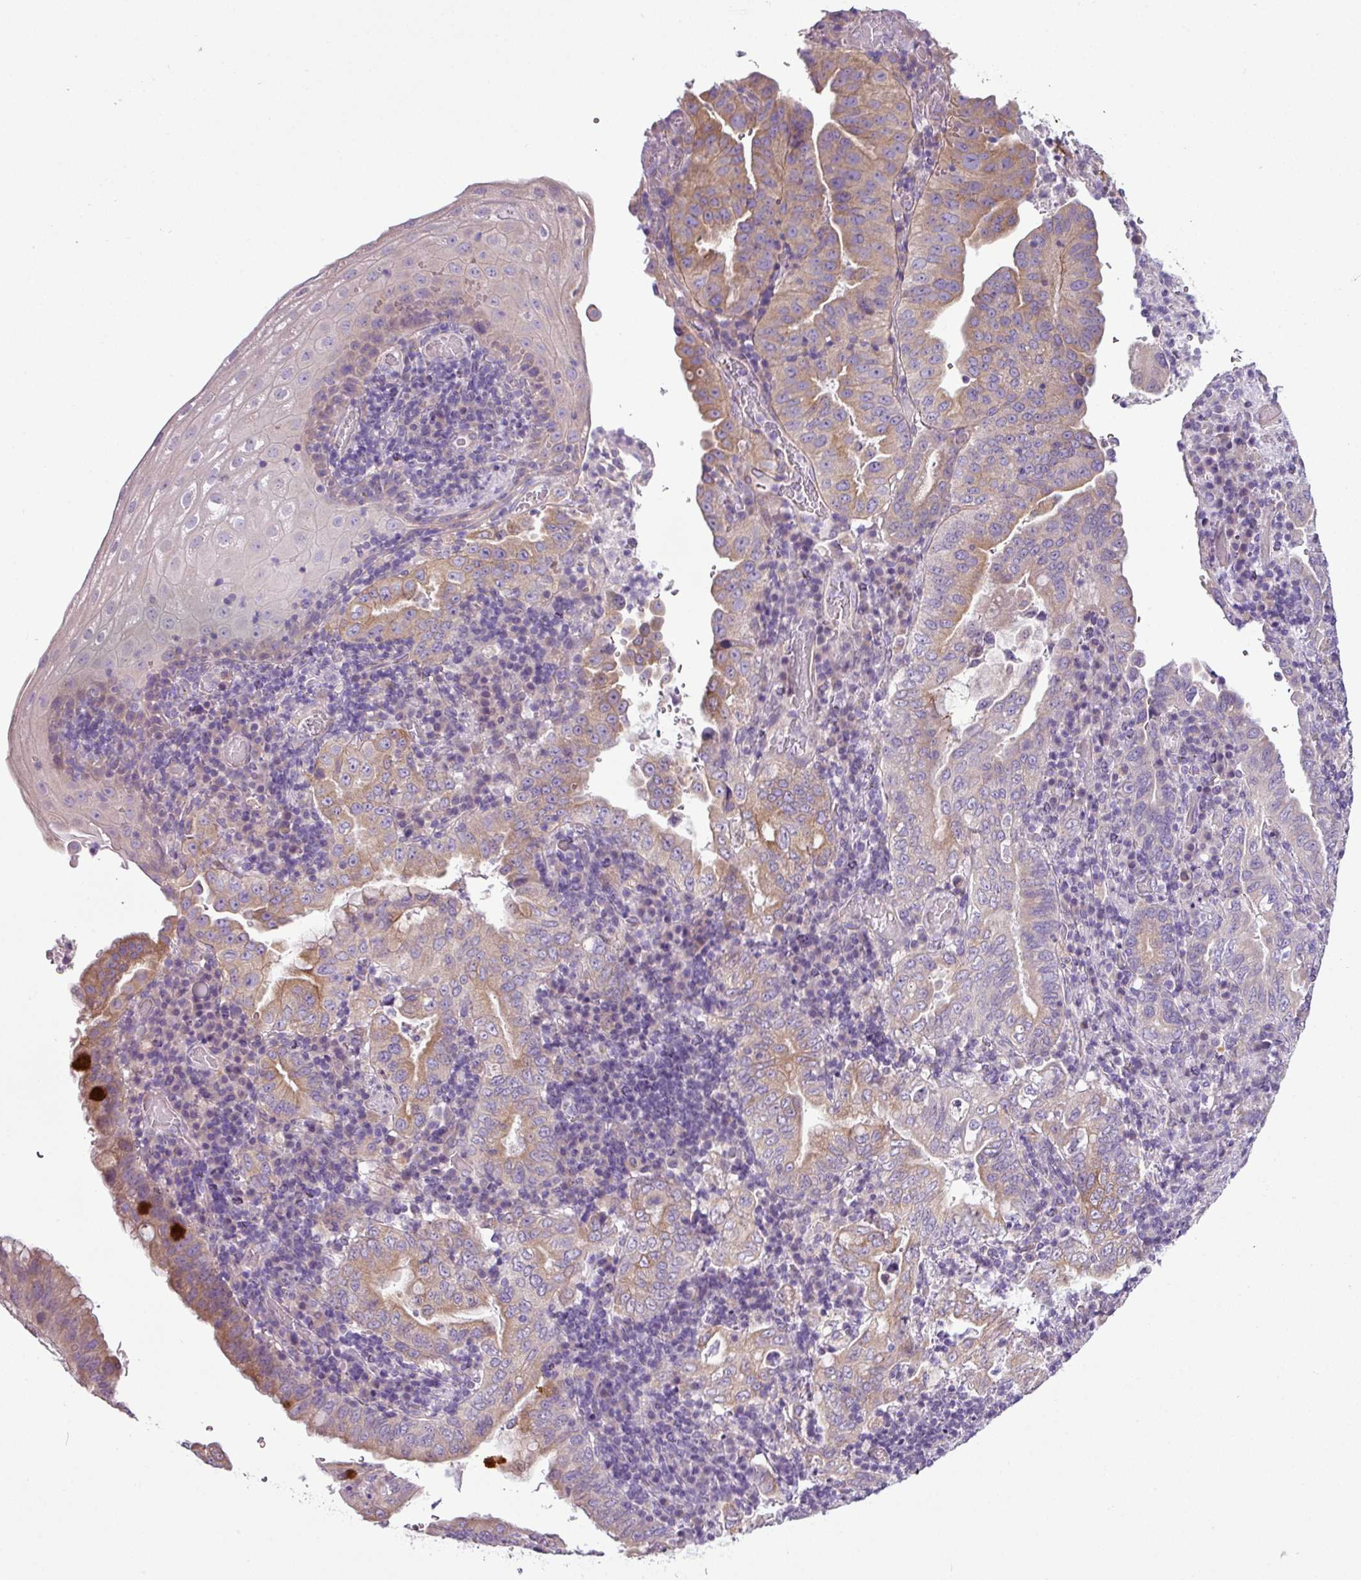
{"staining": {"intensity": "moderate", "quantity": ">75%", "location": "cytoplasmic/membranous"}, "tissue": "stomach cancer", "cell_type": "Tumor cells", "image_type": "cancer", "snomed": [{"axis": "morphology", "description": "Normal tissue, NOS"}, {"axis": "morphology", "description": "Adenocarcinoma, NOS"}, {"axis": "topography", "description": "Esophagus"}, {"axis": "topography", "description": "Stomach, upper"}, {"axis": "topography", "description": "Peripheral nerve tissue"}], "caption": "Moderate cytoplasmic/membranous expression is identified in approximately >75% of tumor cells in stomach cancer (adenocarcinoma).", "gene": "TOR1AIP2", "patient": {"sex": "male", "age": 62}}